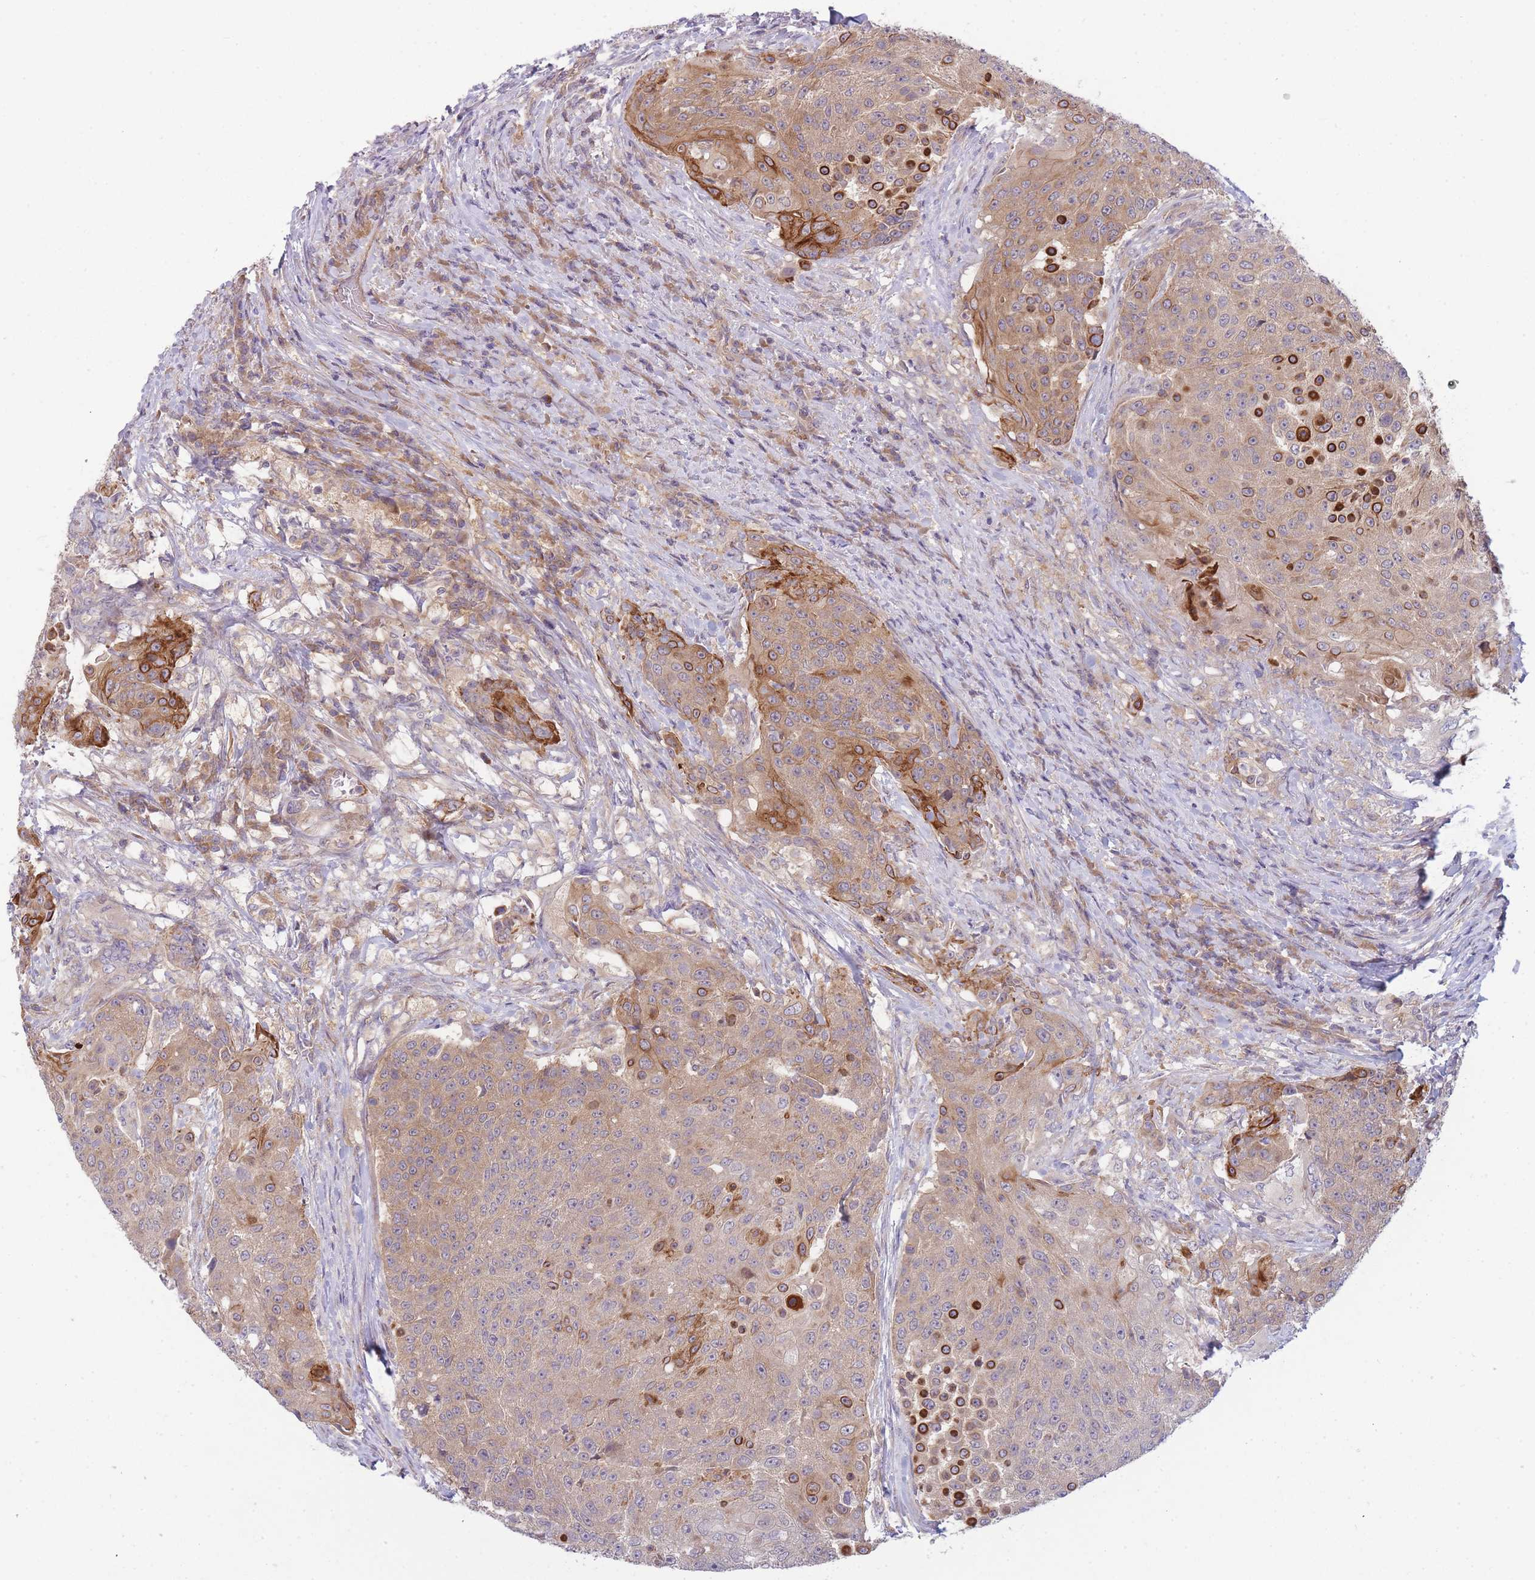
{"staining": {"intensity": "strong", "quantity": "<25%", "location": "cytoplasmic/membranous"}, "tissue": "urothelial cancer", "cell_type": "Tumor cells", "image_type": "cancer", "snomed": [{"axis": "morphology", "description": "Urothelial carcinoma, High grade"}, {"axis": "topography", "description": "Urinary bladder"}], "caption": "This image reveals immunohistochemistry (IHC) staining of urothelial carcinoma (high-grade), with medium strong cytoplasmic/membranous positivity in about <25% of tumor cells.", "gene": "PFDN6", "patient": {"sex": "female", "age": 63}}